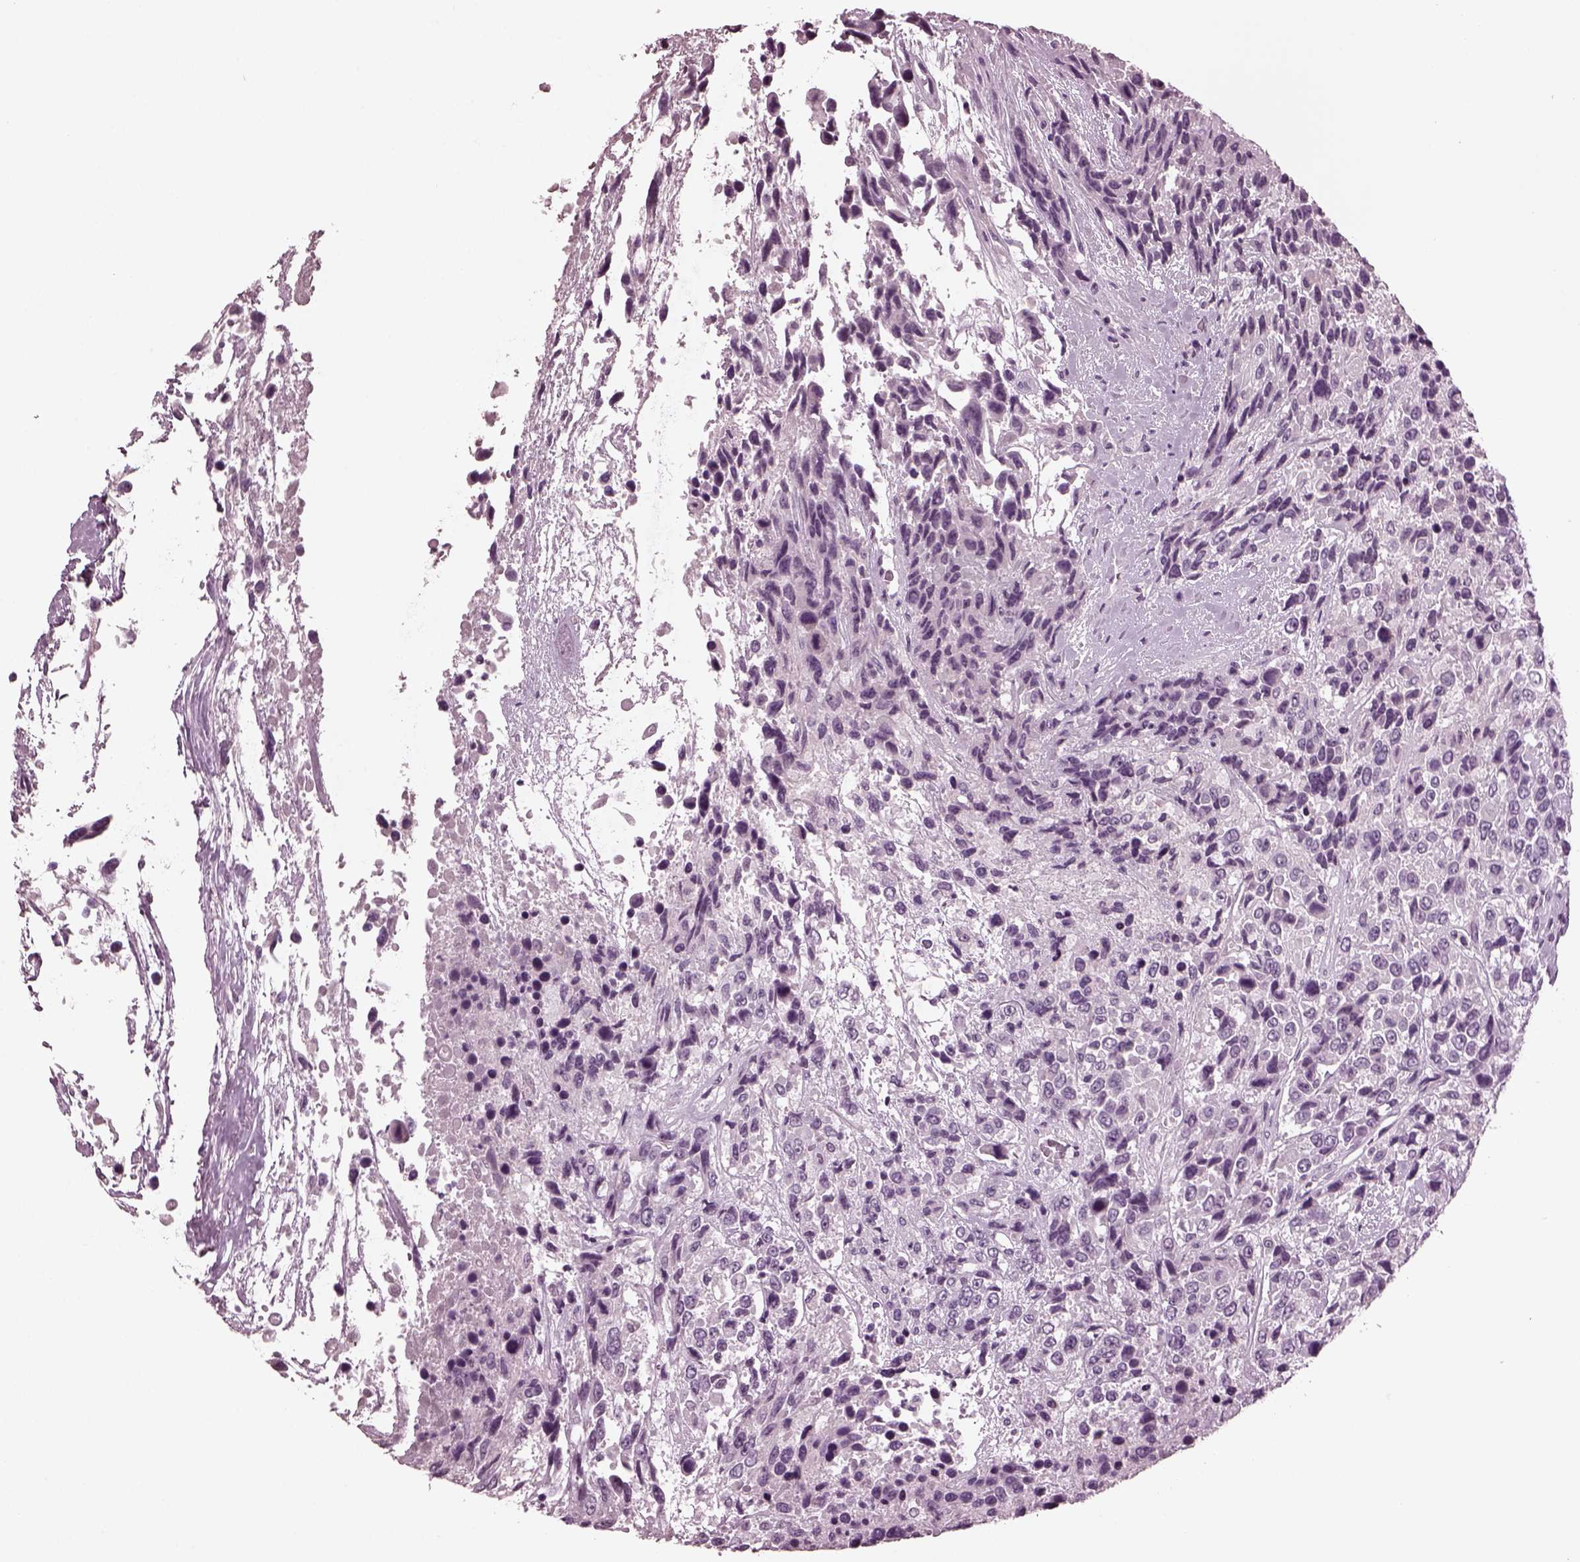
{"staining": {"intensity": "negative", "quantity": "none", "location": "none"}, "tissue": "urothelial cancer", "cell_type": "Tumor cells", "image_type": "cancer", "snomed": [{"axis": "morphology", "description": "Urothelial carcinoma, High grade"}, {"axis": "topography", "description": "Urinary bladder"}], "caption": "High power microscopy micrograph of an immunohistochemistry (IHC) histopathology image of urothelial cancer, revealing no significant expression in tumor cells. (DAB (3,3'-diaminobenzidine) IHC with hematoxylin counter stain).", "gene": "MIB2", "patient": {"sex": "female", "age": 70}}